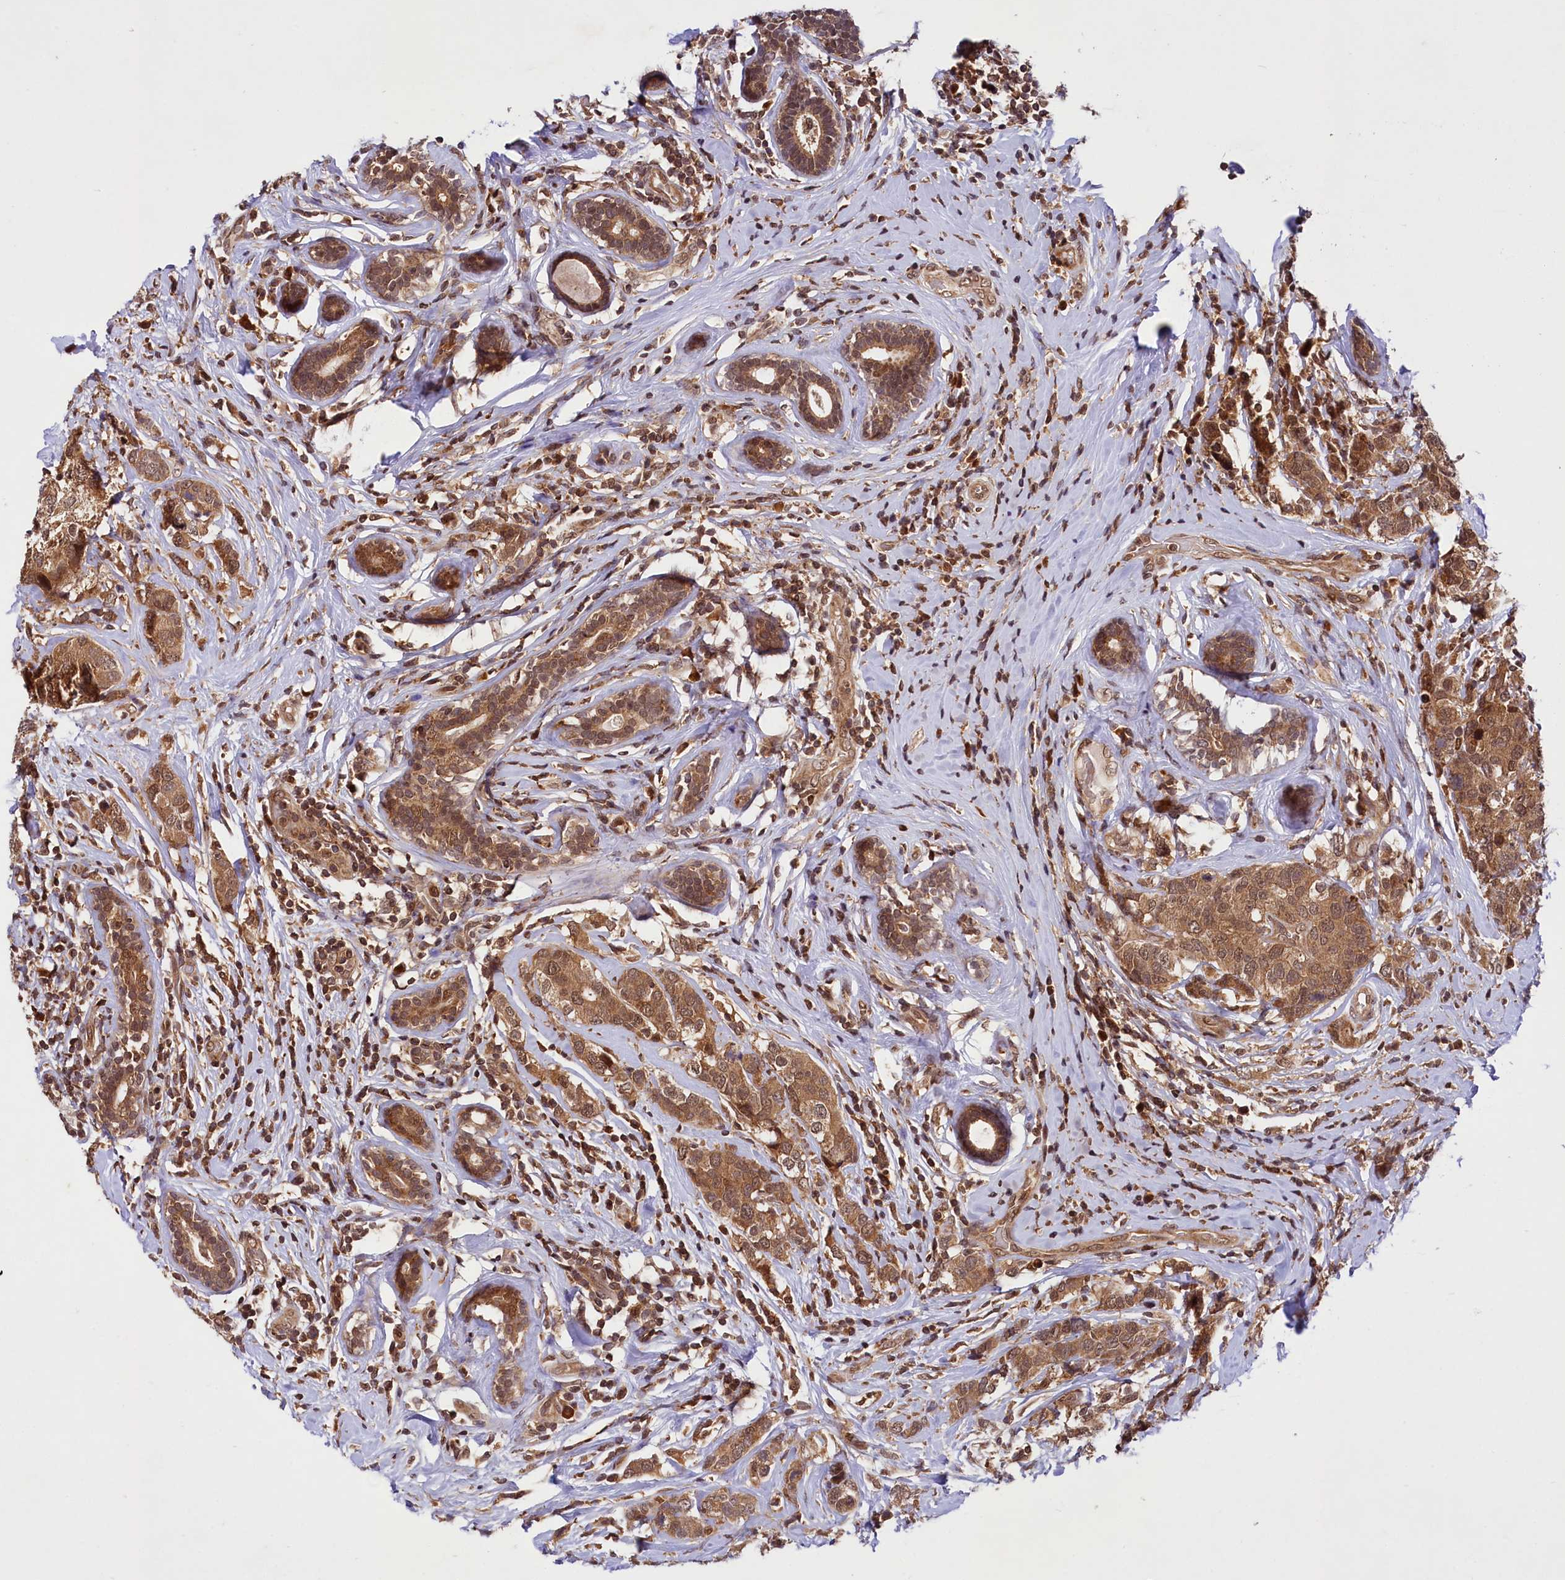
{"staining": {"intensity": "moderate", "quantity": ">75%", "location": "cytoplasmic/membranous,nuclear"}, "tissue": "breast cancer", "cell_type": "Tumor cells", "image_type": "cancer", "snomed": [{"axis": "morphology", "description": "Lobular carcinoma"}, {"axis": "topography", "description": "Breast"}], "caption": "Immunohistochemical staining of human lobular carcinoma (breast) exhibits moderate cytoplasmic/membranous and nuclear protein expression in about >75% of tumor cells.", "gene": "UBE3A", "patient": {"sex": "female", "age": 59}}